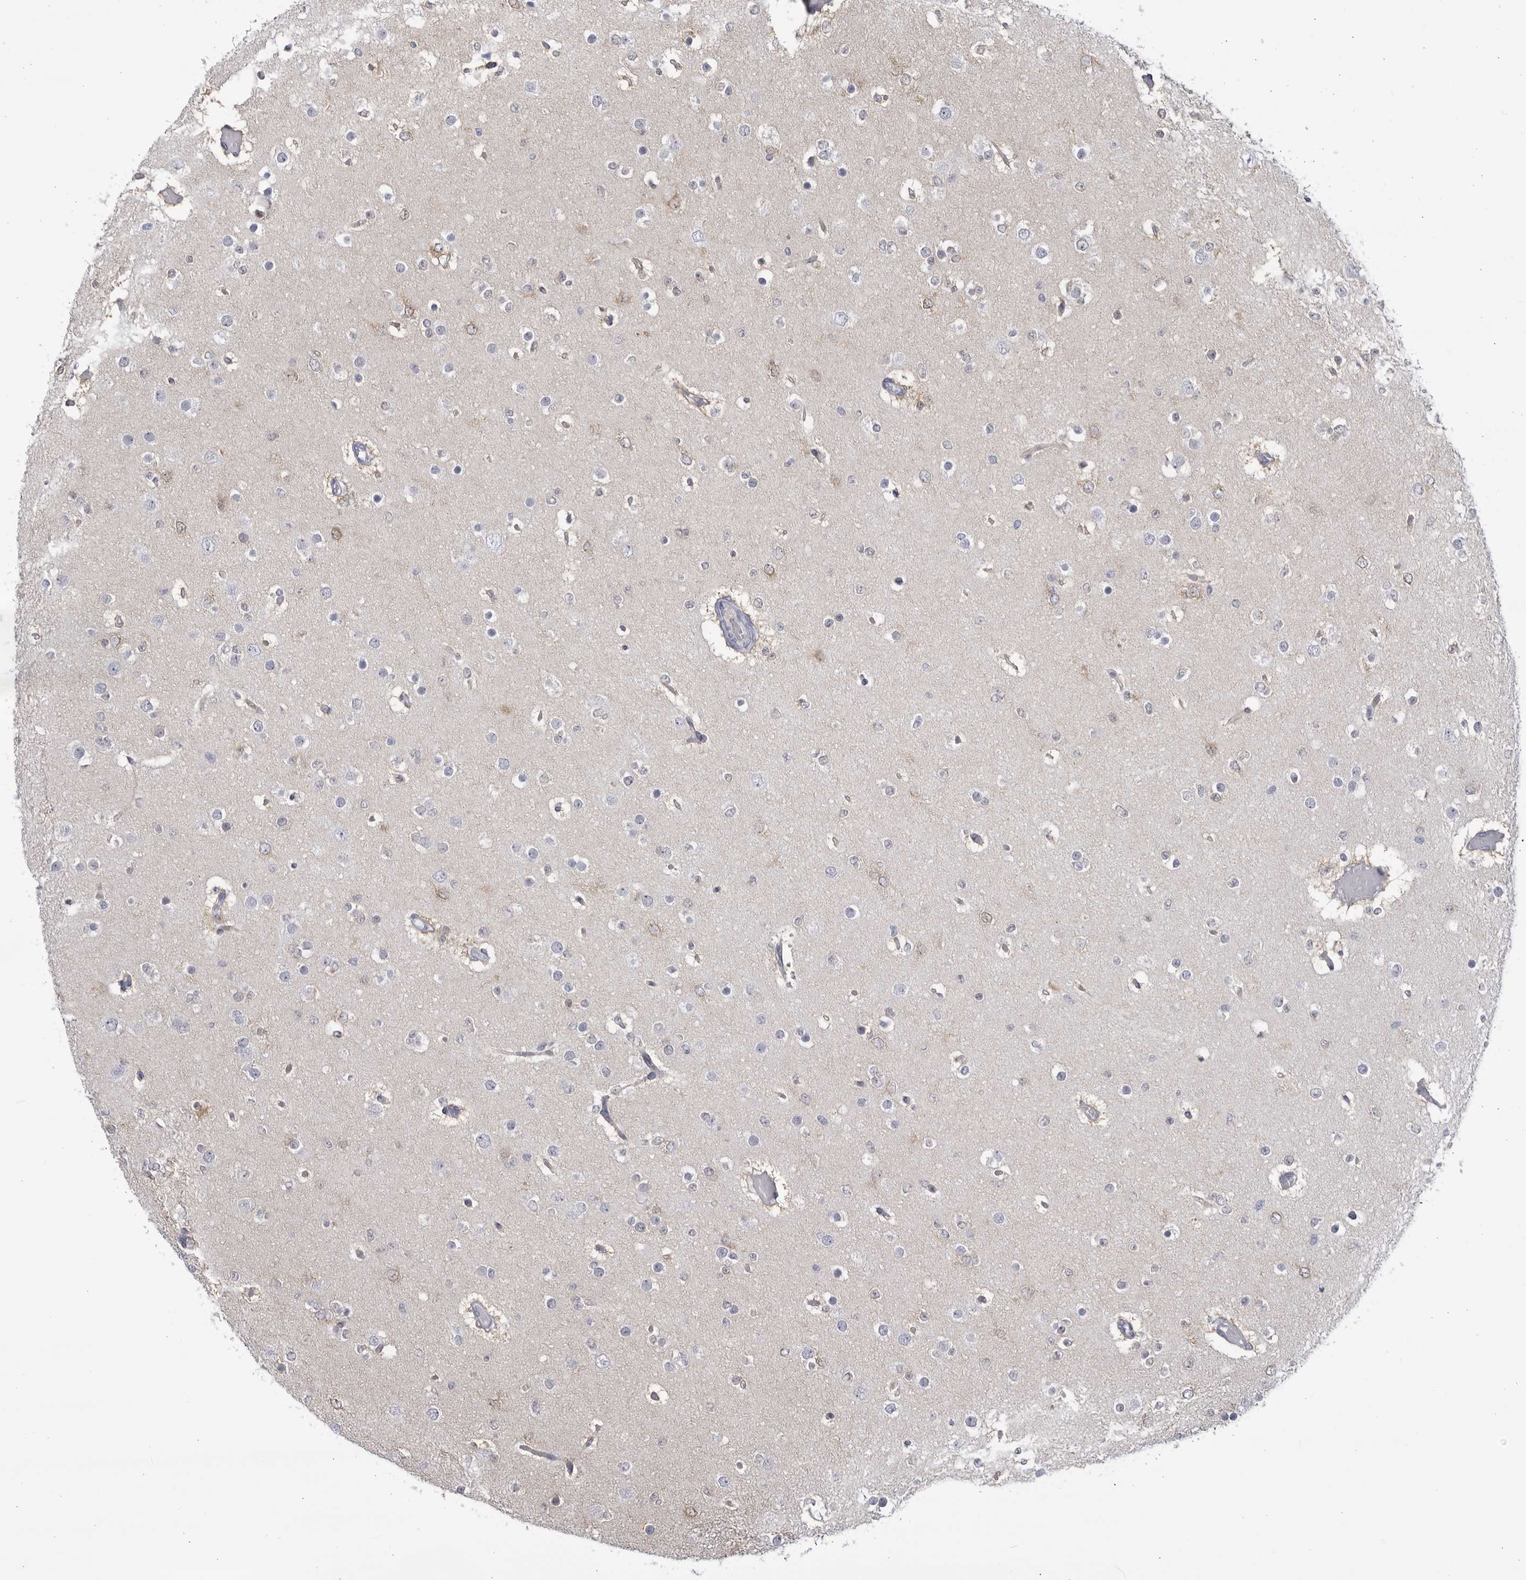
{"staining": {"intensity": "negative", "quantity": "none", "location": "none"}, "tissue": "glioma", "cell_type": "Tumor cells", "image_type": "cancer", "snomed": [{"axis": "morphology", "description": "Glioma, malignant, Low grade"}, {"axis": "topography", "description": "Brain"}], "caption": "IHC image of neoplastic tissue: human glioma stained with DAB (3,3'-diaminobenzidine) shows no significant protein expression in tumor cells.", "gene": "CCDC181", "patient": {"sex": "female", "age": 22}}